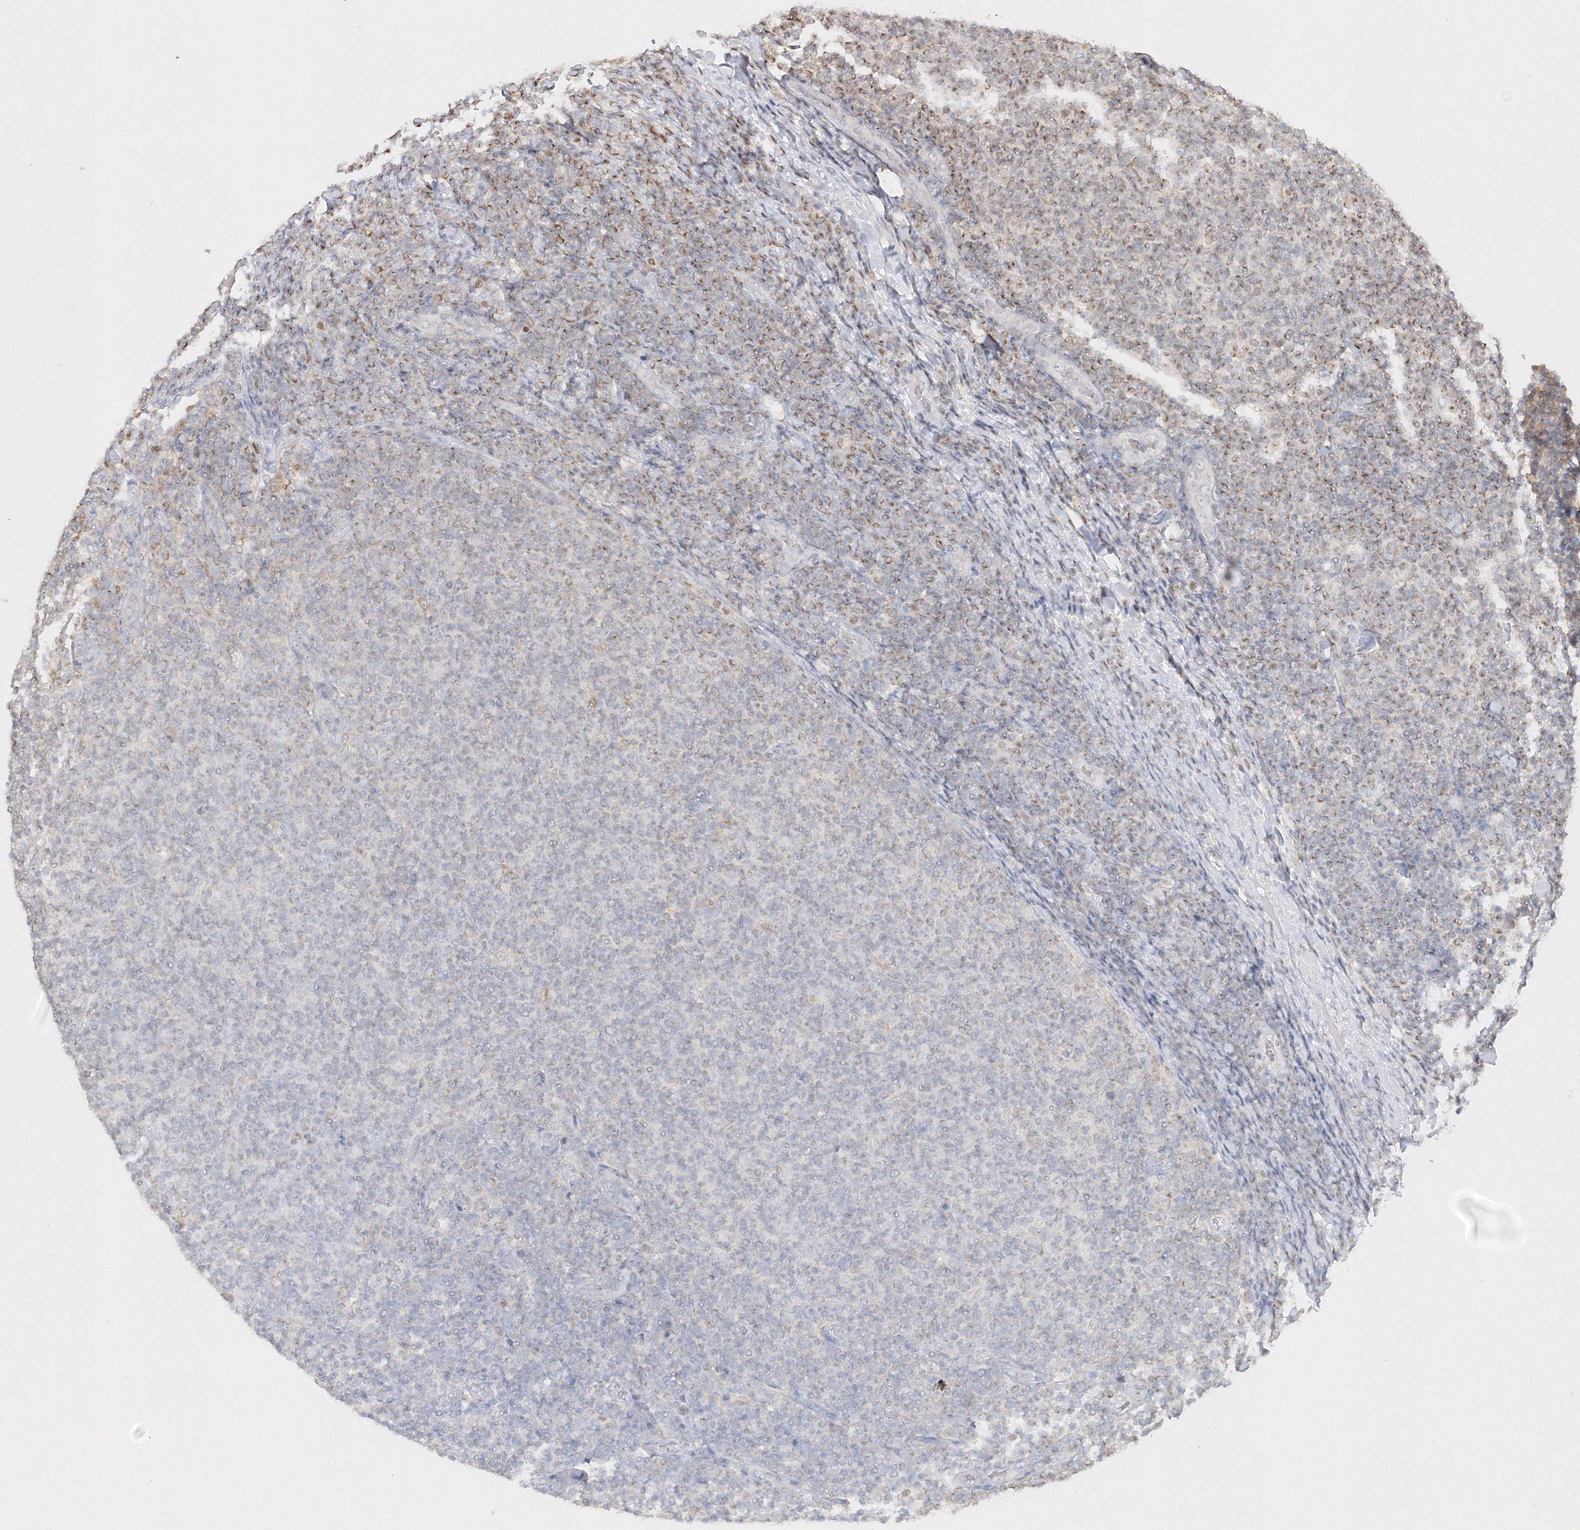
{"staining": {"intensity": "weak", "quantity": "<25%", "location": "cytoplasmic/membranous"}, "tissue": "lymphoma", "cell_type": "Tumor cells", "image_type": "cancer", "snomed": [{"axis": "morphology", "description": "Malignant lymphoma, non-Hodgkin's type, Low grade"}, {"axis": "topography", "description": "Lymph node"}], "caption": "High power microscopy image of an immunohistochemistry micrograph of lymphoma, revealing no significant staining in tumor cells.", "gene": "TMEM50B", "patient": {"sex": "male", "age": 66}}